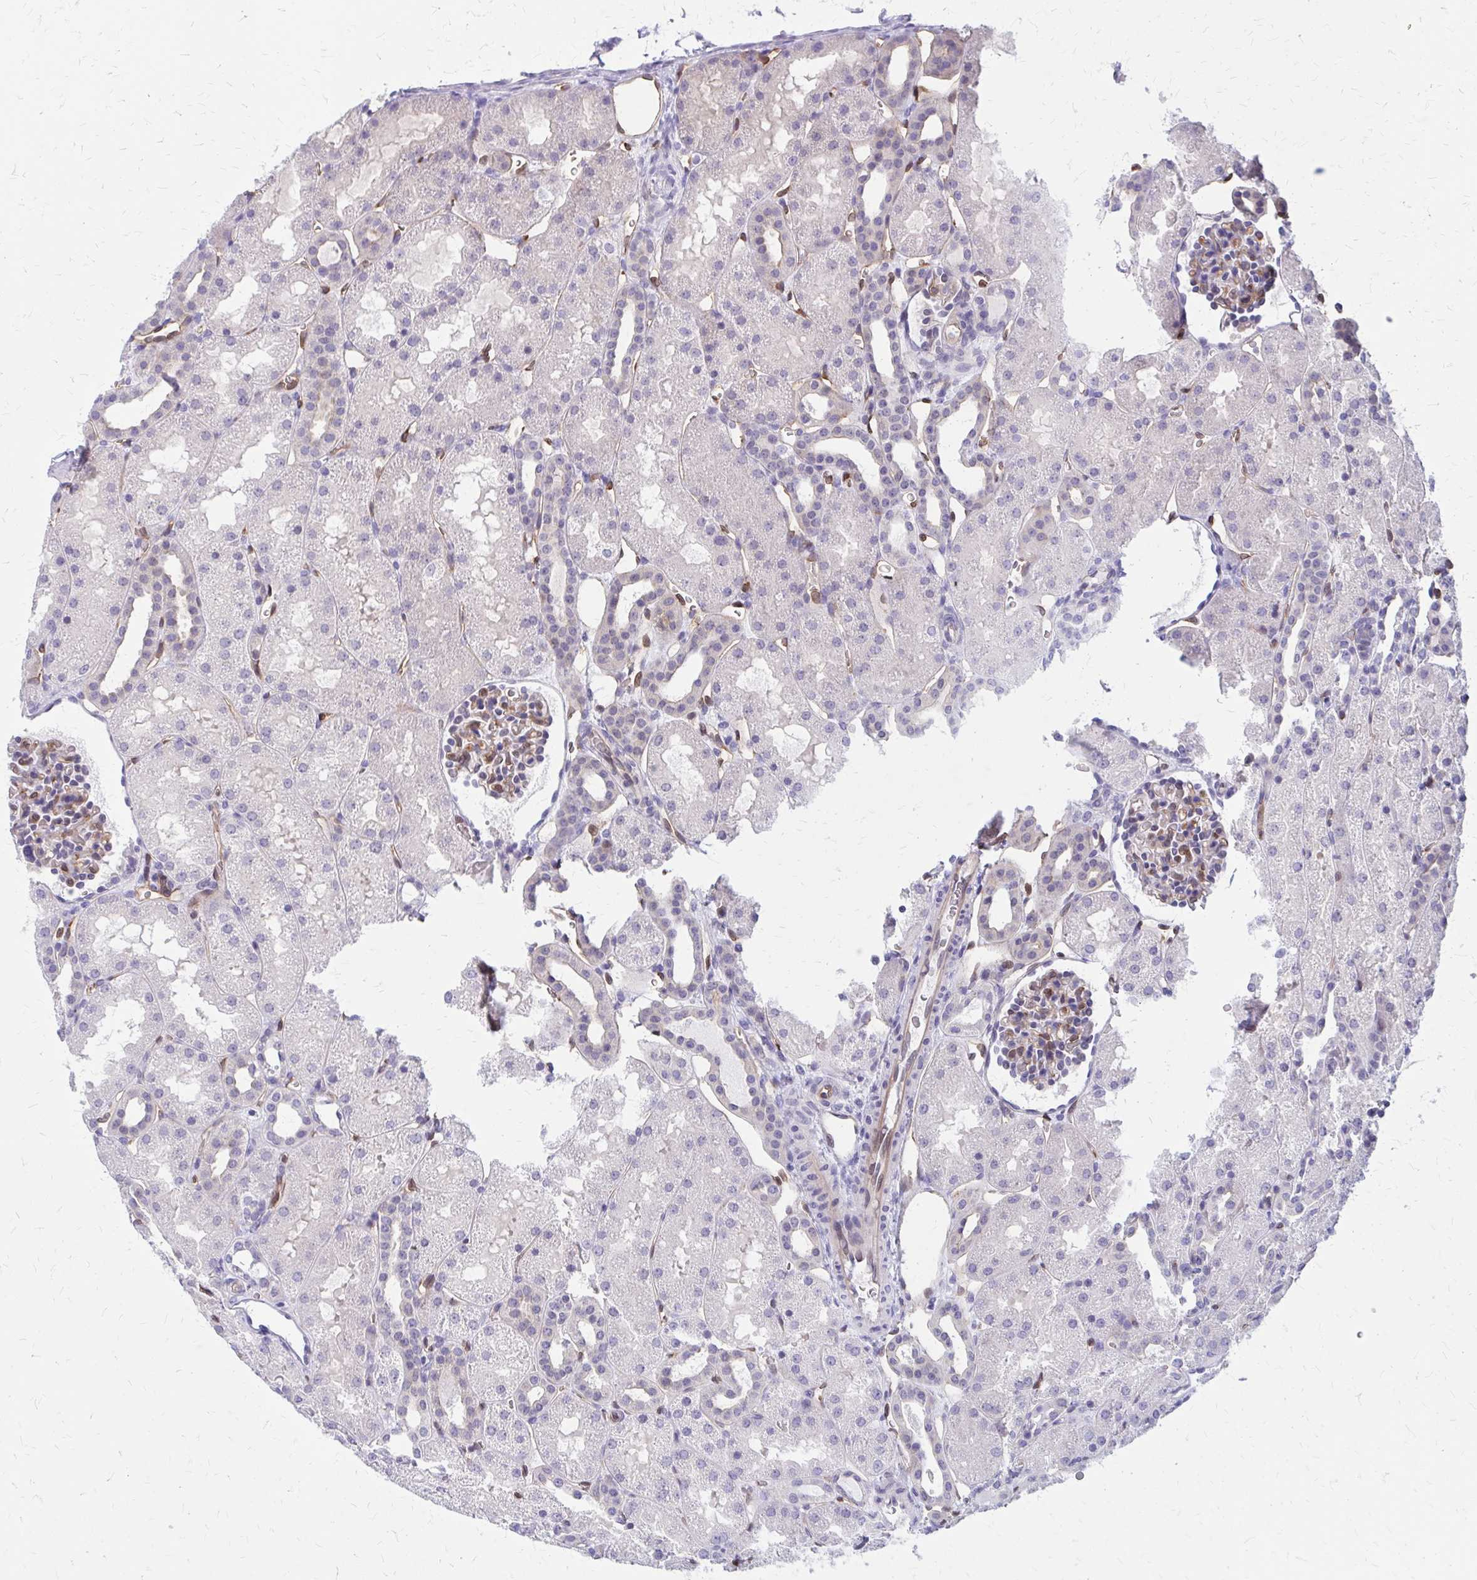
{"staining": {"intensity": "moderate", "quantity": "<25%", "location": "cytoplasmic/membranous"}, "tissue": "kidney", "cell_type": "Cells in glomeruli", "image_type": "normal", "snomed": [{"axis": "morphology", "description": "Normal tissue, NOS"}, {"axis": "topography", "description": "Kidney"}], "caption": "IHC staining of benign kidney, which displays low levels of moderate cytoplasmic/membranous positivity in about <25% of cells in glomeruli indicating moderate cytoplasmic/membranous protein positivity. The staining was performed using DAB (3,3'-diaminobenzidine) (brown) for protein detection and nuclei were counterstained in hematoxylin (blue).", "gene": "CLIC2", "patient": {"sex": "male", "age": 2}}